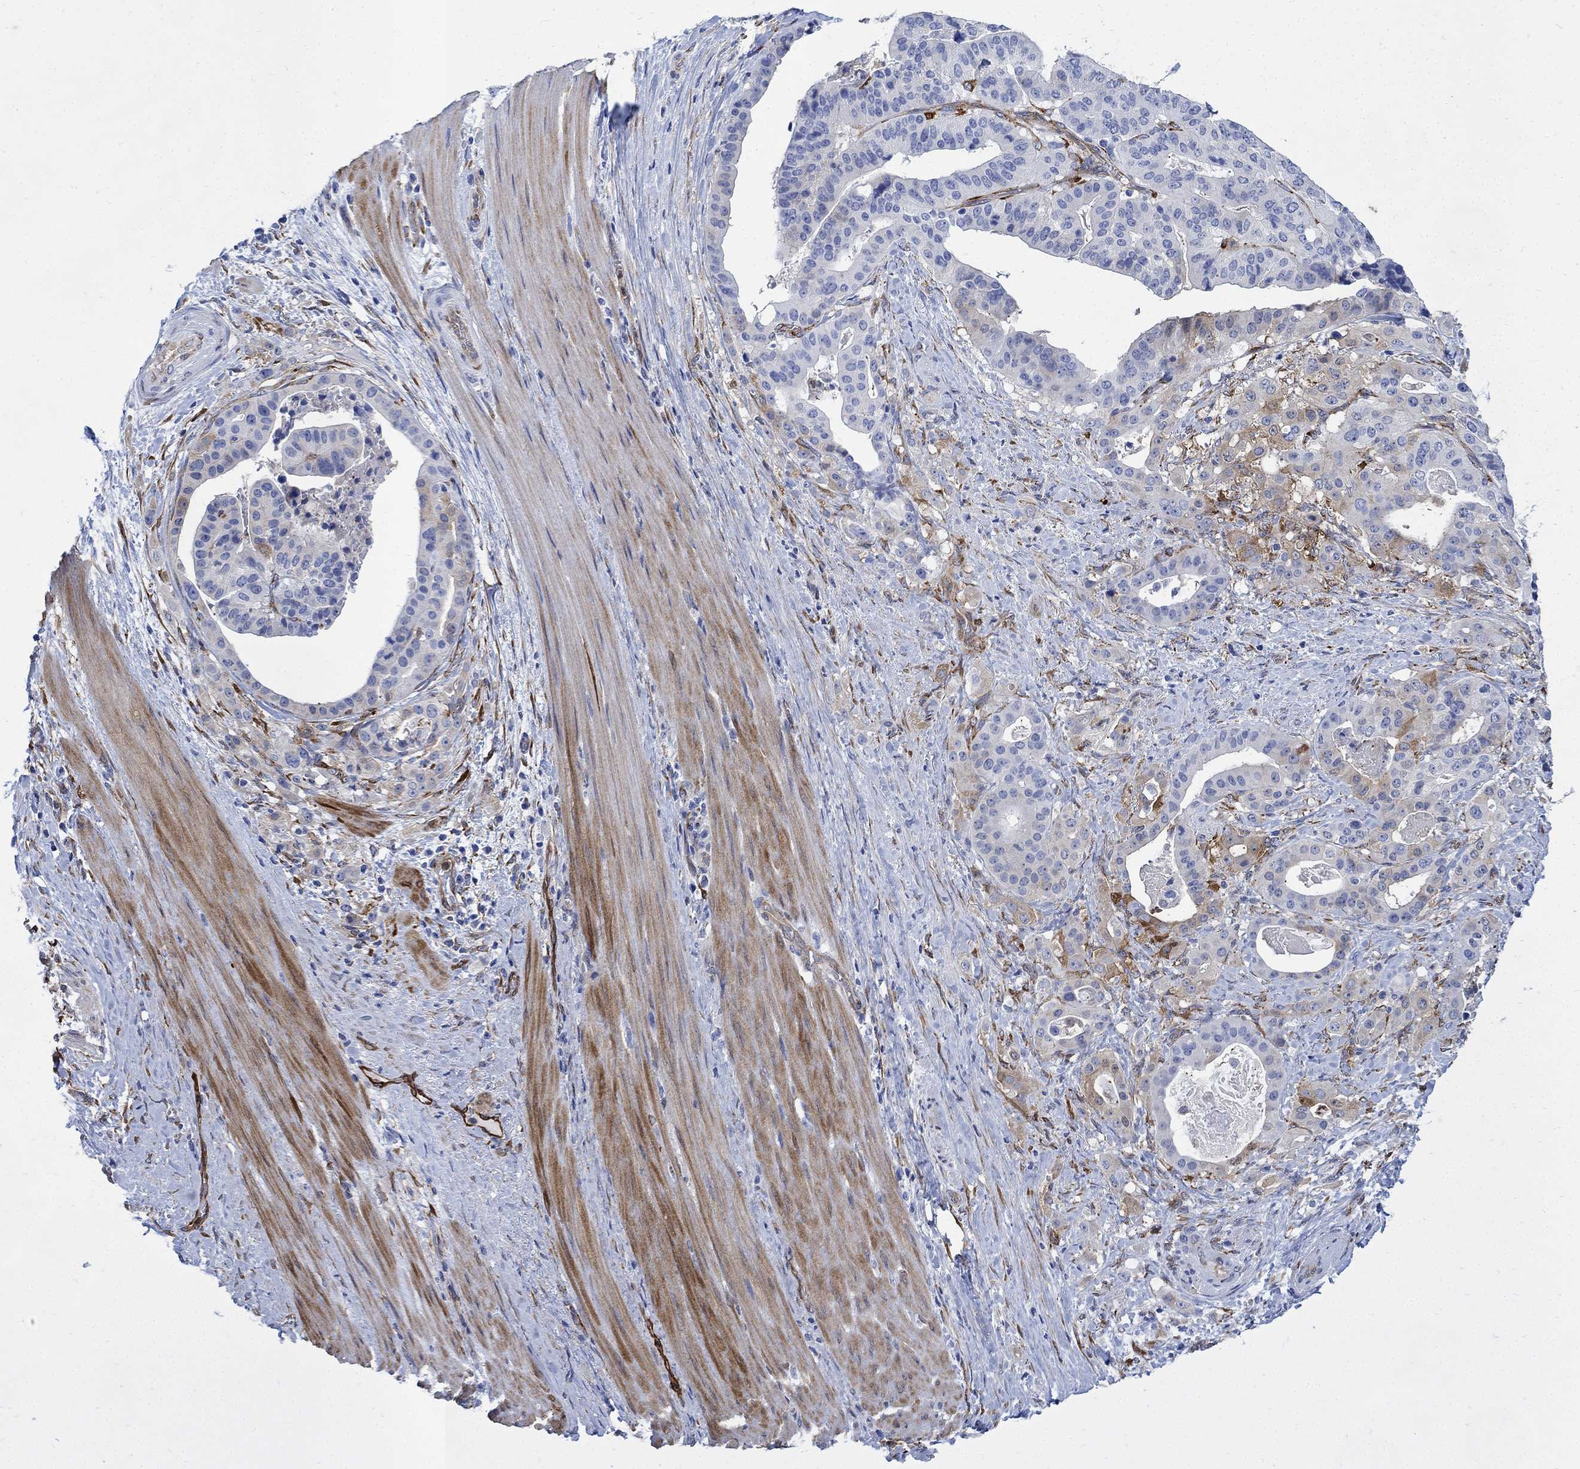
{"staining": {"intensity": "strong", "quantity": "<25%", "location": "cytoplasmic/membranous"}, "tissue": "stomach cancer", "cell_type": "Tumor cells", "image_type": "cancer", "snomed": [{"axis": "morphology", "description": "Adenocarcinoma, NOS"}, {"axis": "topography", "description": "Stomach"}], "caption": "Brown immunohistochemical staining in human adenocarcinoma (stomach) shows strong cytoplasmic/membranous positivity in about <25% of tumor cells. (Stains: DAB (3,3'-diaminobenzidine) in brown, nuclei in blue, Microscopy: brightfield microscopy at high magnification).", "gene": "TGM2", "patient": {"sex": "male", "age": 48}}